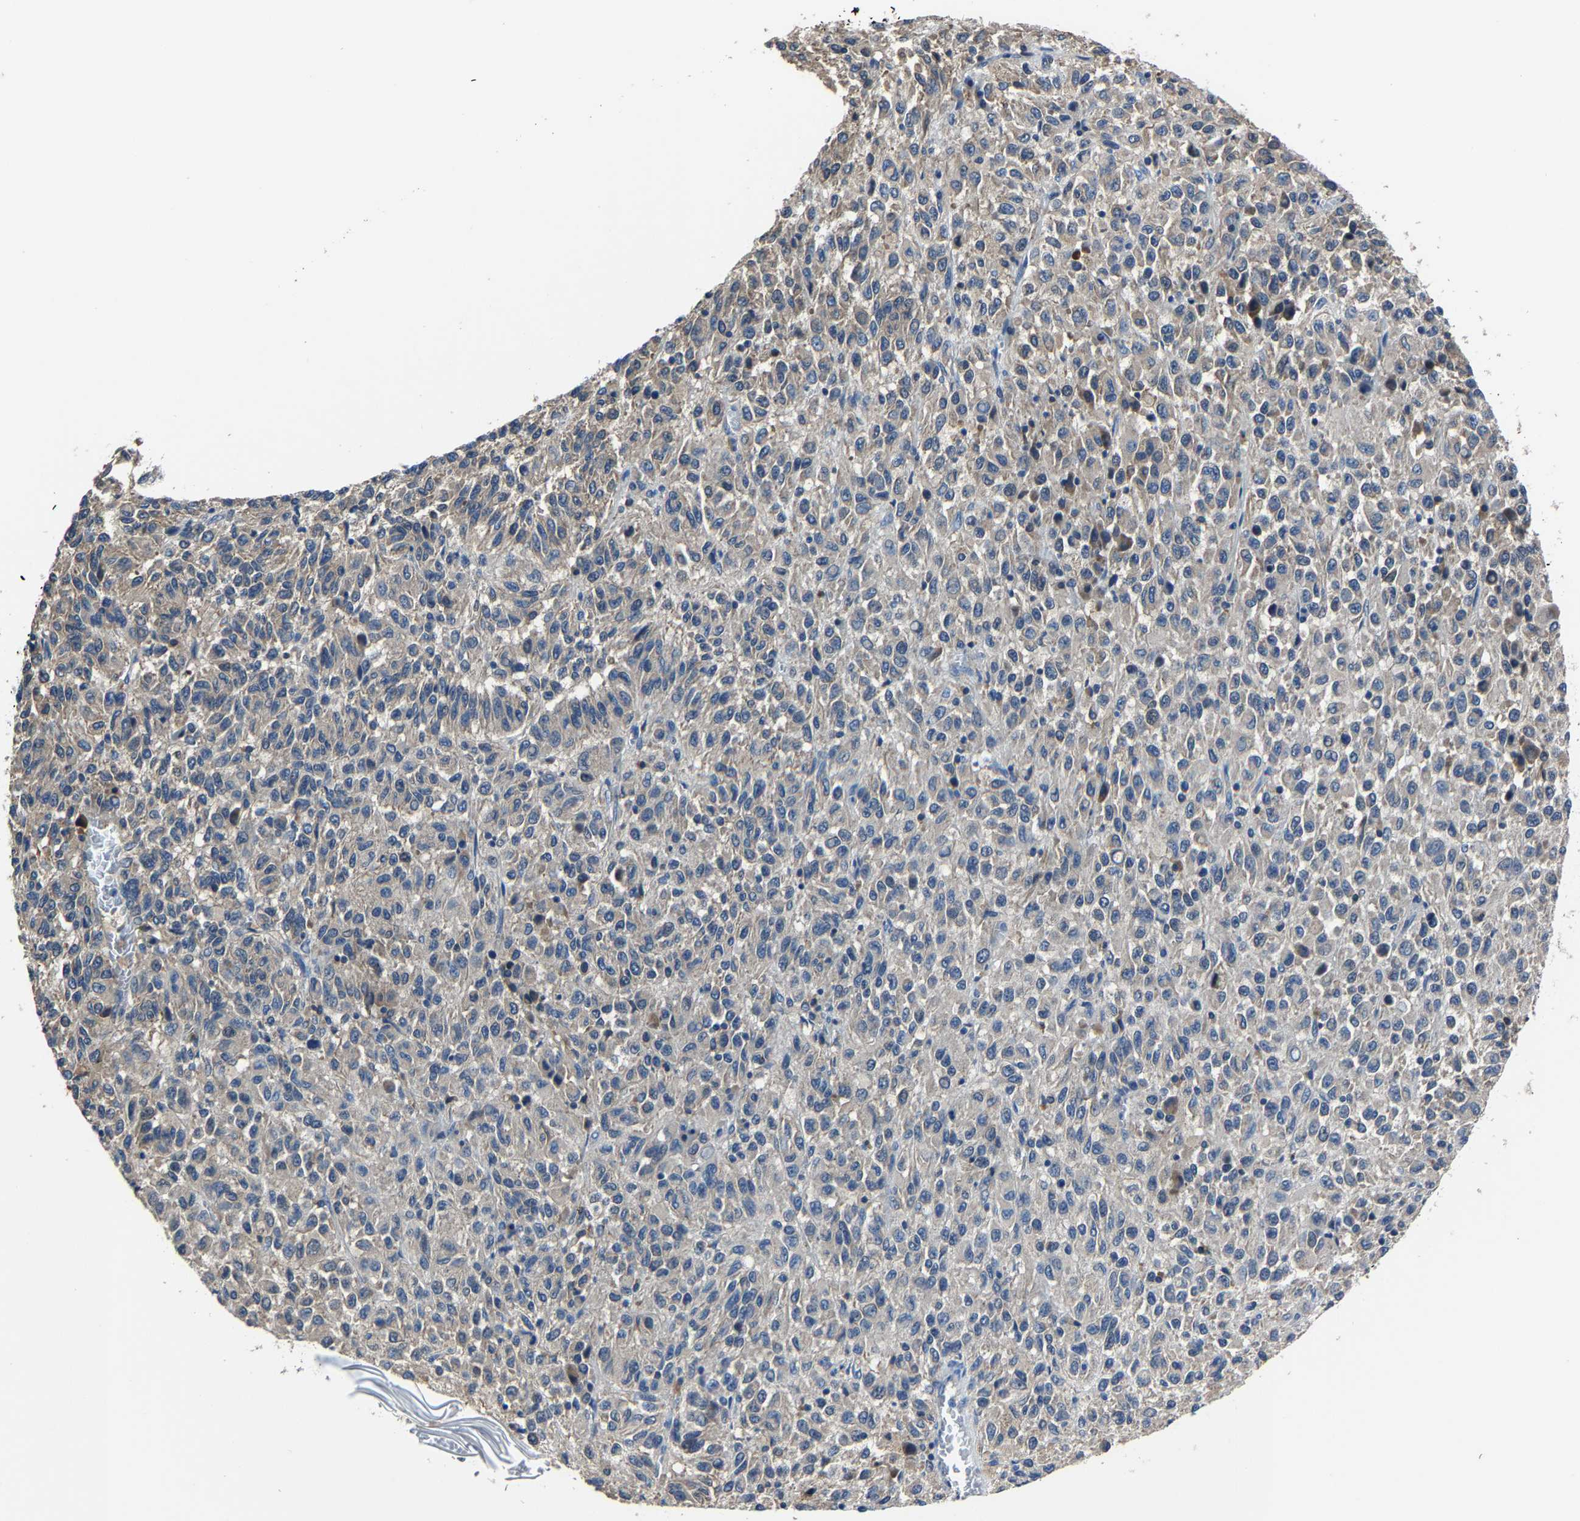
{"staining": {"intensity": "negative", "quantity": "none", "location": "none"}, "tissue": "melanoma", "cell_type": "Tumor cells", "image_type": "cancer", "snomed": [{"axis": "morphology", "description": "Malignant melanoma, Metastatic site"}, {"axis": "topography", "description": "Lung"}], "caption": "The photomicrograph demonstrates no staining of tumor cells in melanoma. (DAB immunohistochemistry visualized using brightfield microscopy, high magnification).", "gene": "STRBP", "patient": {"sex": "male", "age": 64}}